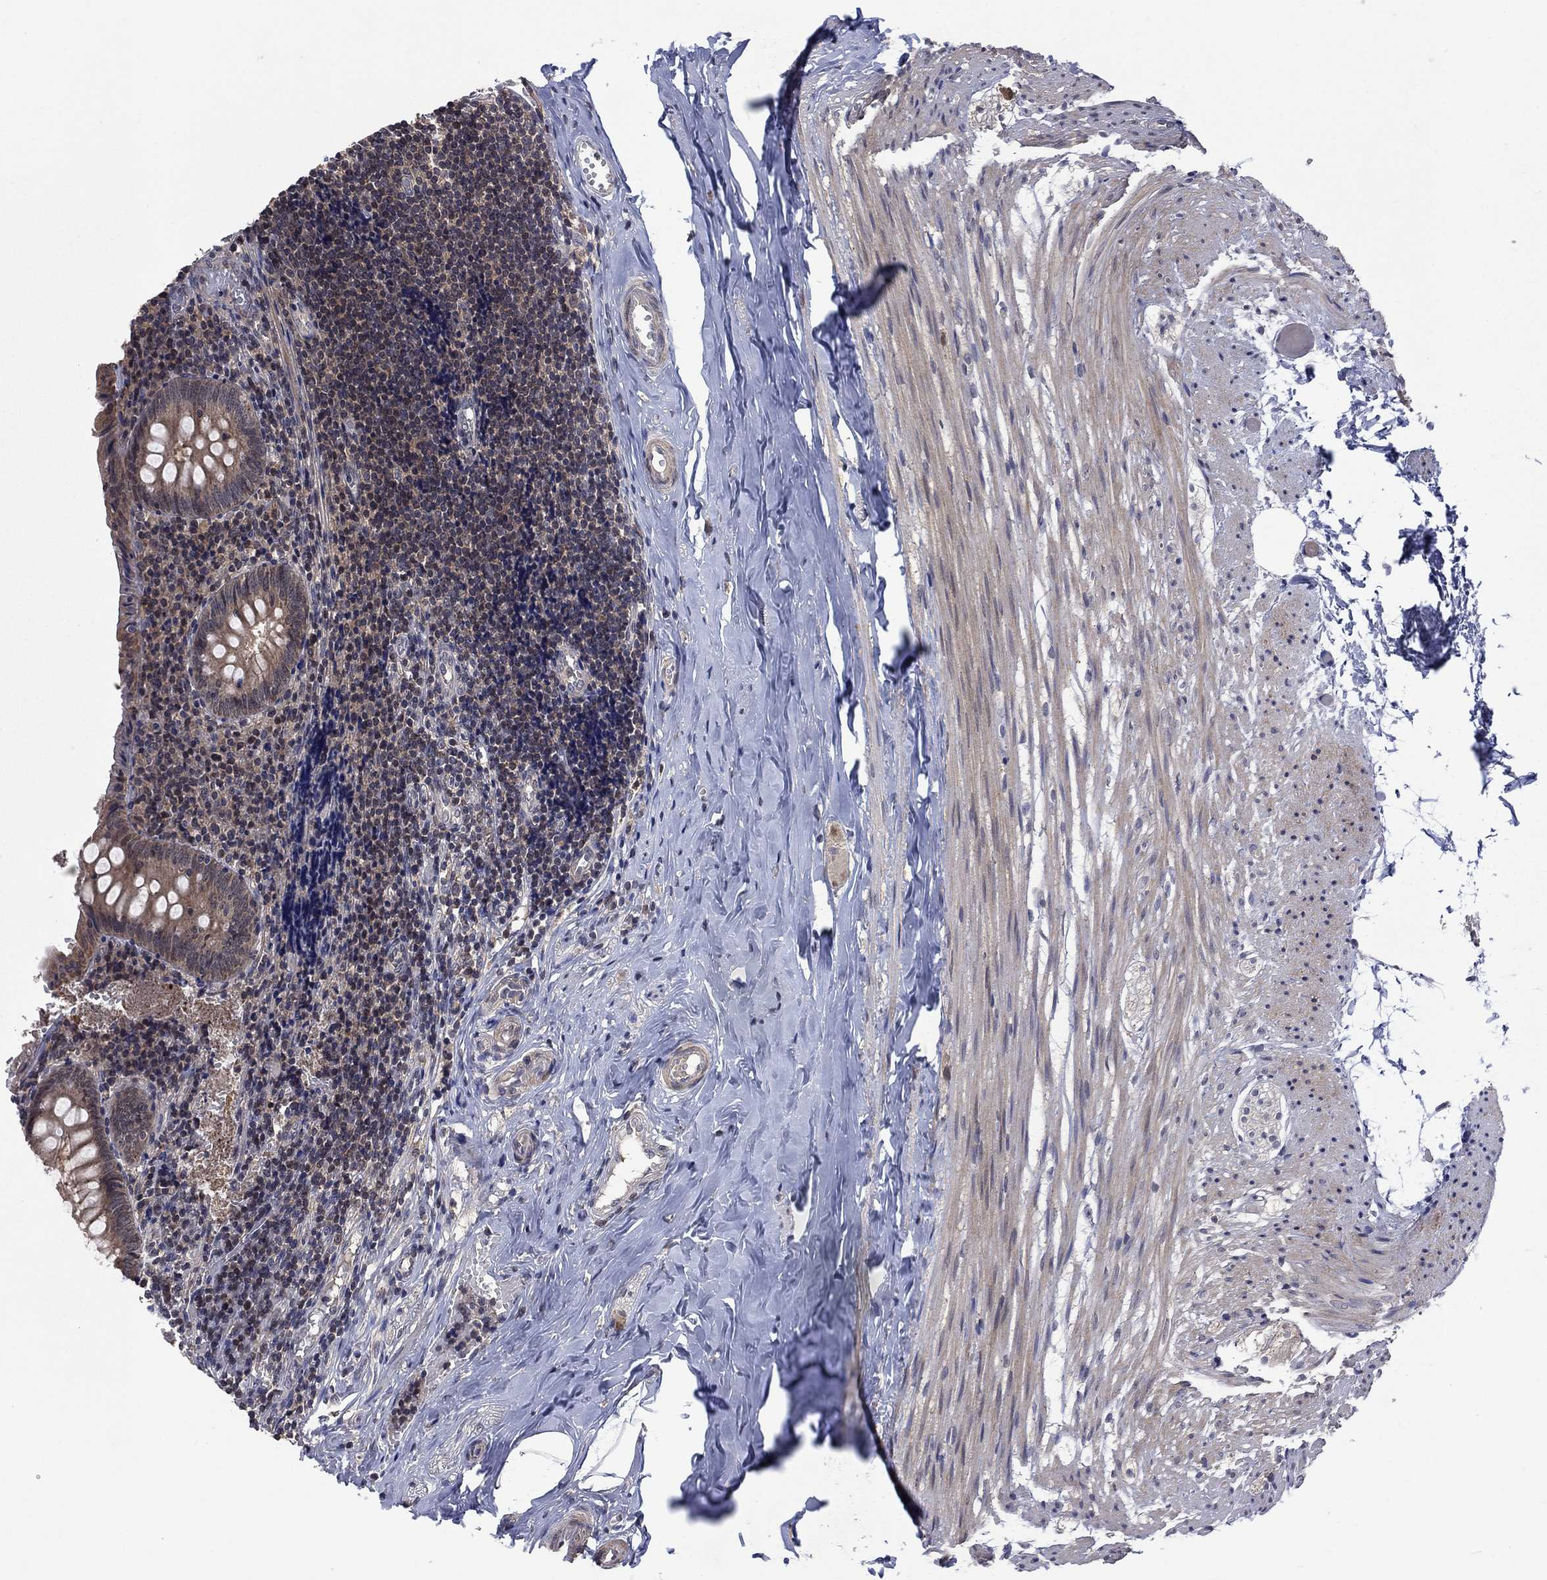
{"staining": {"intensity": "weak", "quantity": "25%-75%", "location": "cytoplasmic/membranous"}, "tissue": "appendix", "cell_type": "Glandular cells", "image_type": "normal", "snomed": [{"axis": "morphology", "description": "Normal tissue, NOS"}, {"axis": "topography", "description": "Appendix"}], "caption": "Immunohistochemical staining of unremarkable human appendix displays weak cytoplasmic/membranous protein expression in about 25%-75% of glandular cells.", "gene": "IAH1", "patient": {"sex": "female", "age": 23}}